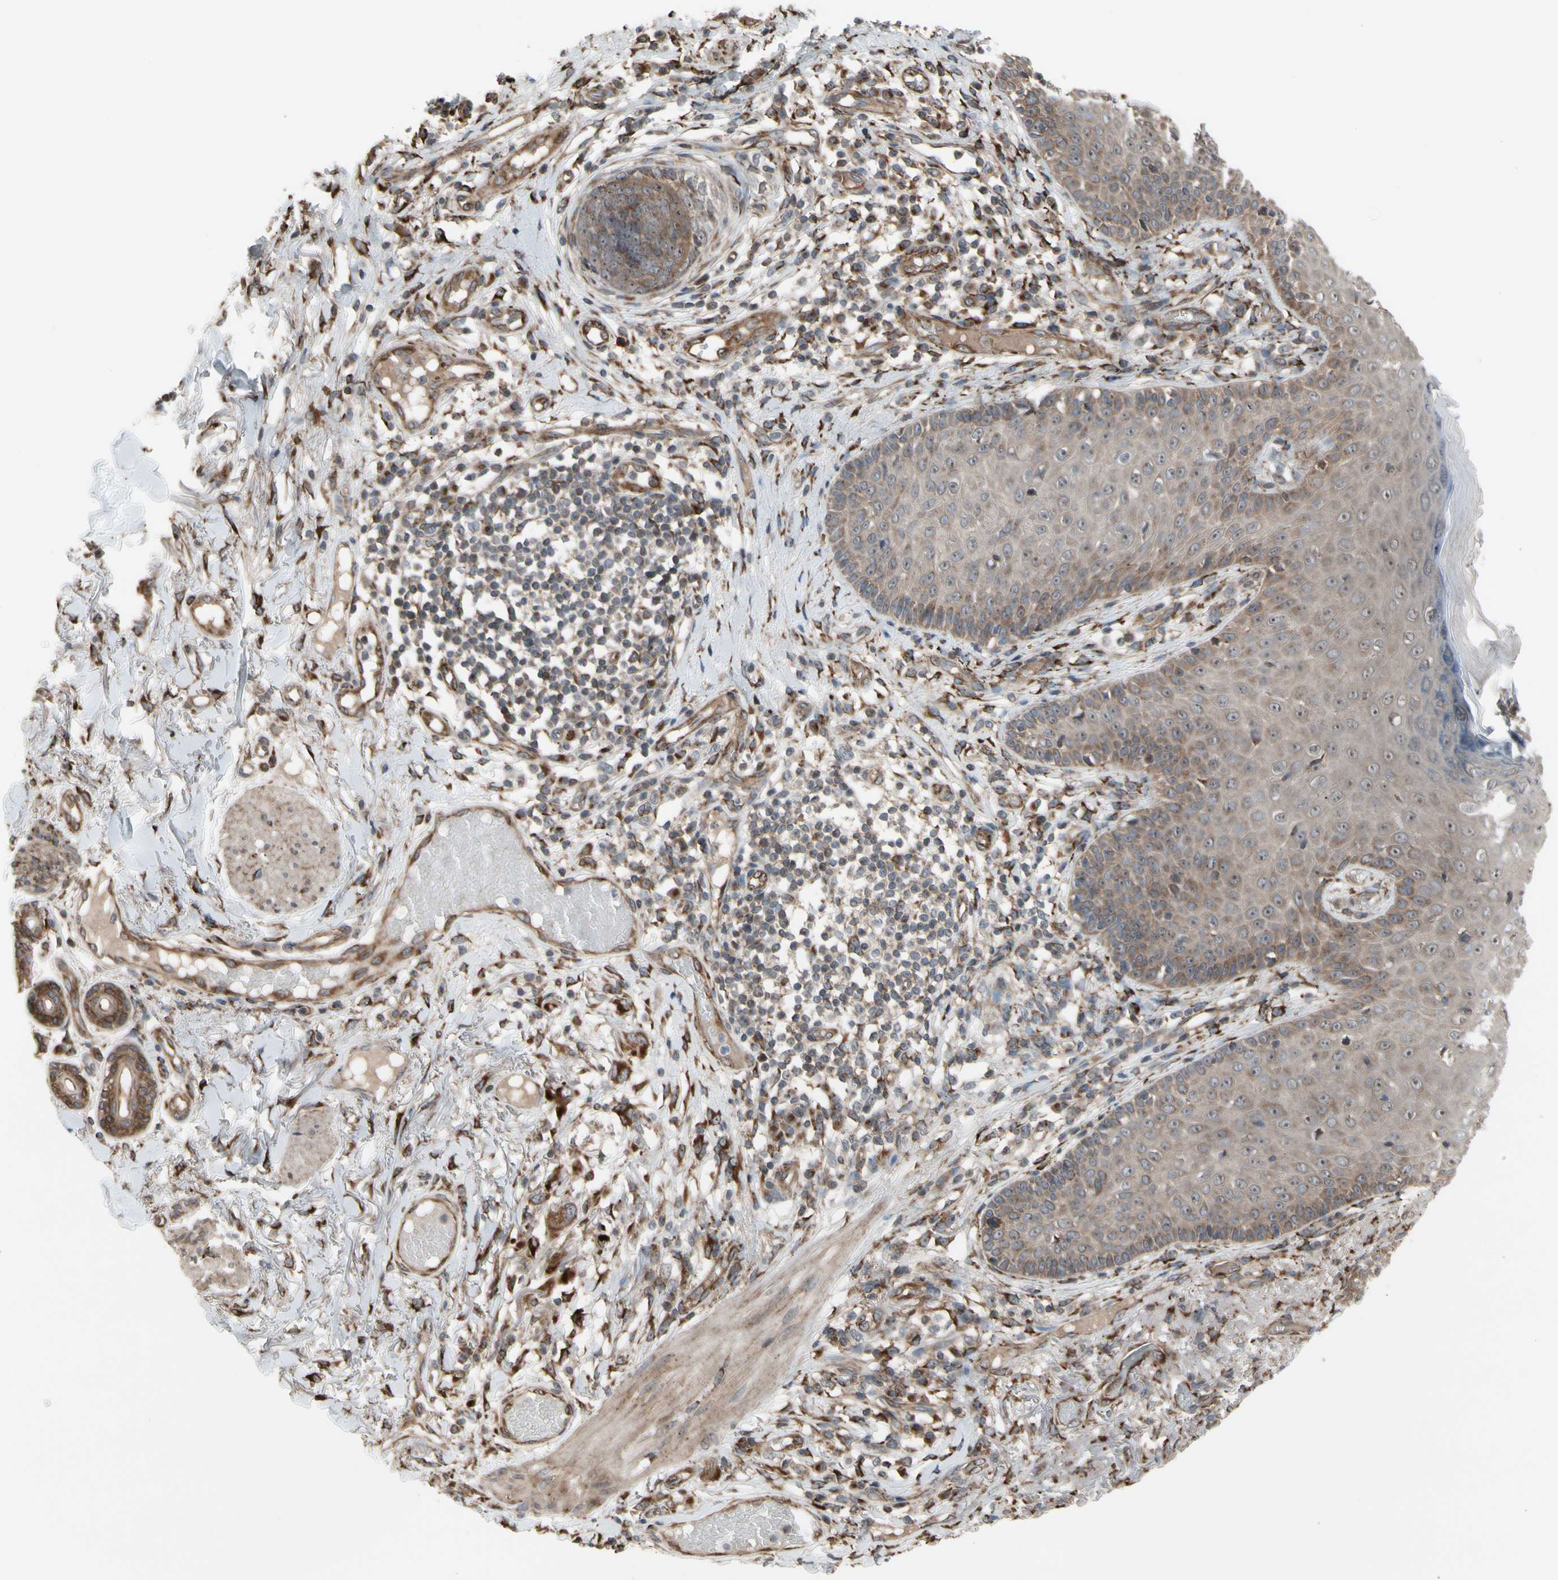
{"staining": {"intensity": "moderate", "quantity": ">75%", "location": "cytoplasmic/membranous"}, "tissue": "skin cancer", "cell_type": "Tumor cells", "image_type": "cancer", "snomed": [{"axis": "morphology", "description": "Normal tissue, NOS"}, {"axis": "morphology", "description": "Basal cell carcinoma"}, {"axis": "topography", "description": "Skin"}], "caption": "Immunohistochemistry (IHC) of skin cancer (basal cell carcinoma) reveals medium levels of moderate cytoplasmic/membranous staining in approximately >75% of tumor cells.", "gene": "SLC39A9", "patient": {"sex": "male", "age": 52}}